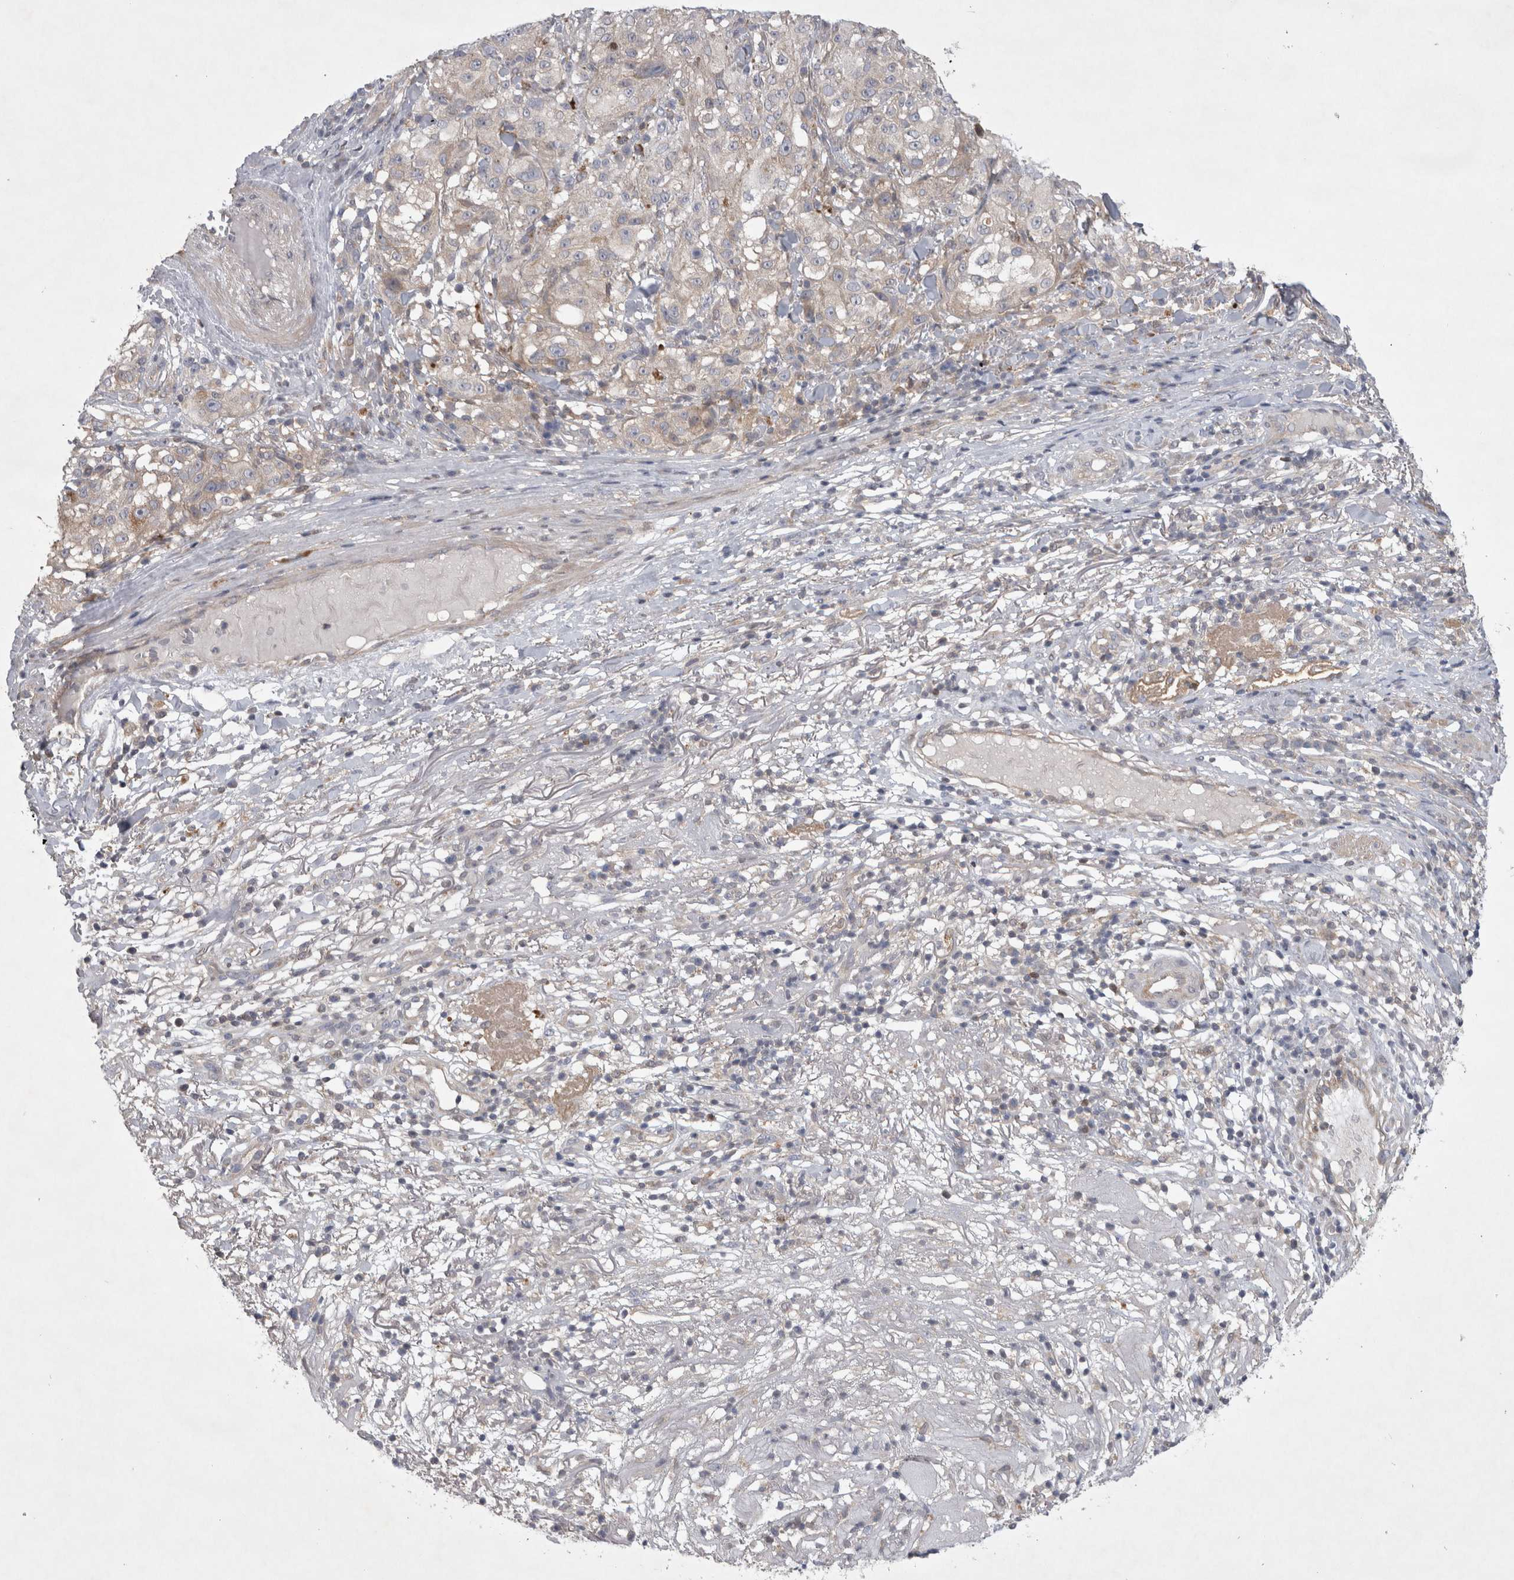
{"staining": {"intensity": "weak", "quantity": "<25%", "location": "cytoplasmic/membranous"}, "tissue": "melanoma", "cell_type": "Tumor cells", "image_type": "cancer", "snomed": [{"axis": "morphology", "description": "Necrosis, NOS"}, {"axis": "morphology", "description": "Malignant melanoma, NOS"}, {"axis": "topography", "description": "Skin"}], "caption": "Immunohistochemistry (IHC) histopathology image of neoplastic tissue: melanoma stained with DAB reveals no significant protein expression in tumor cells.", "gene": "SRD5A3", "patient": {"sex": "female", "age": 87}}